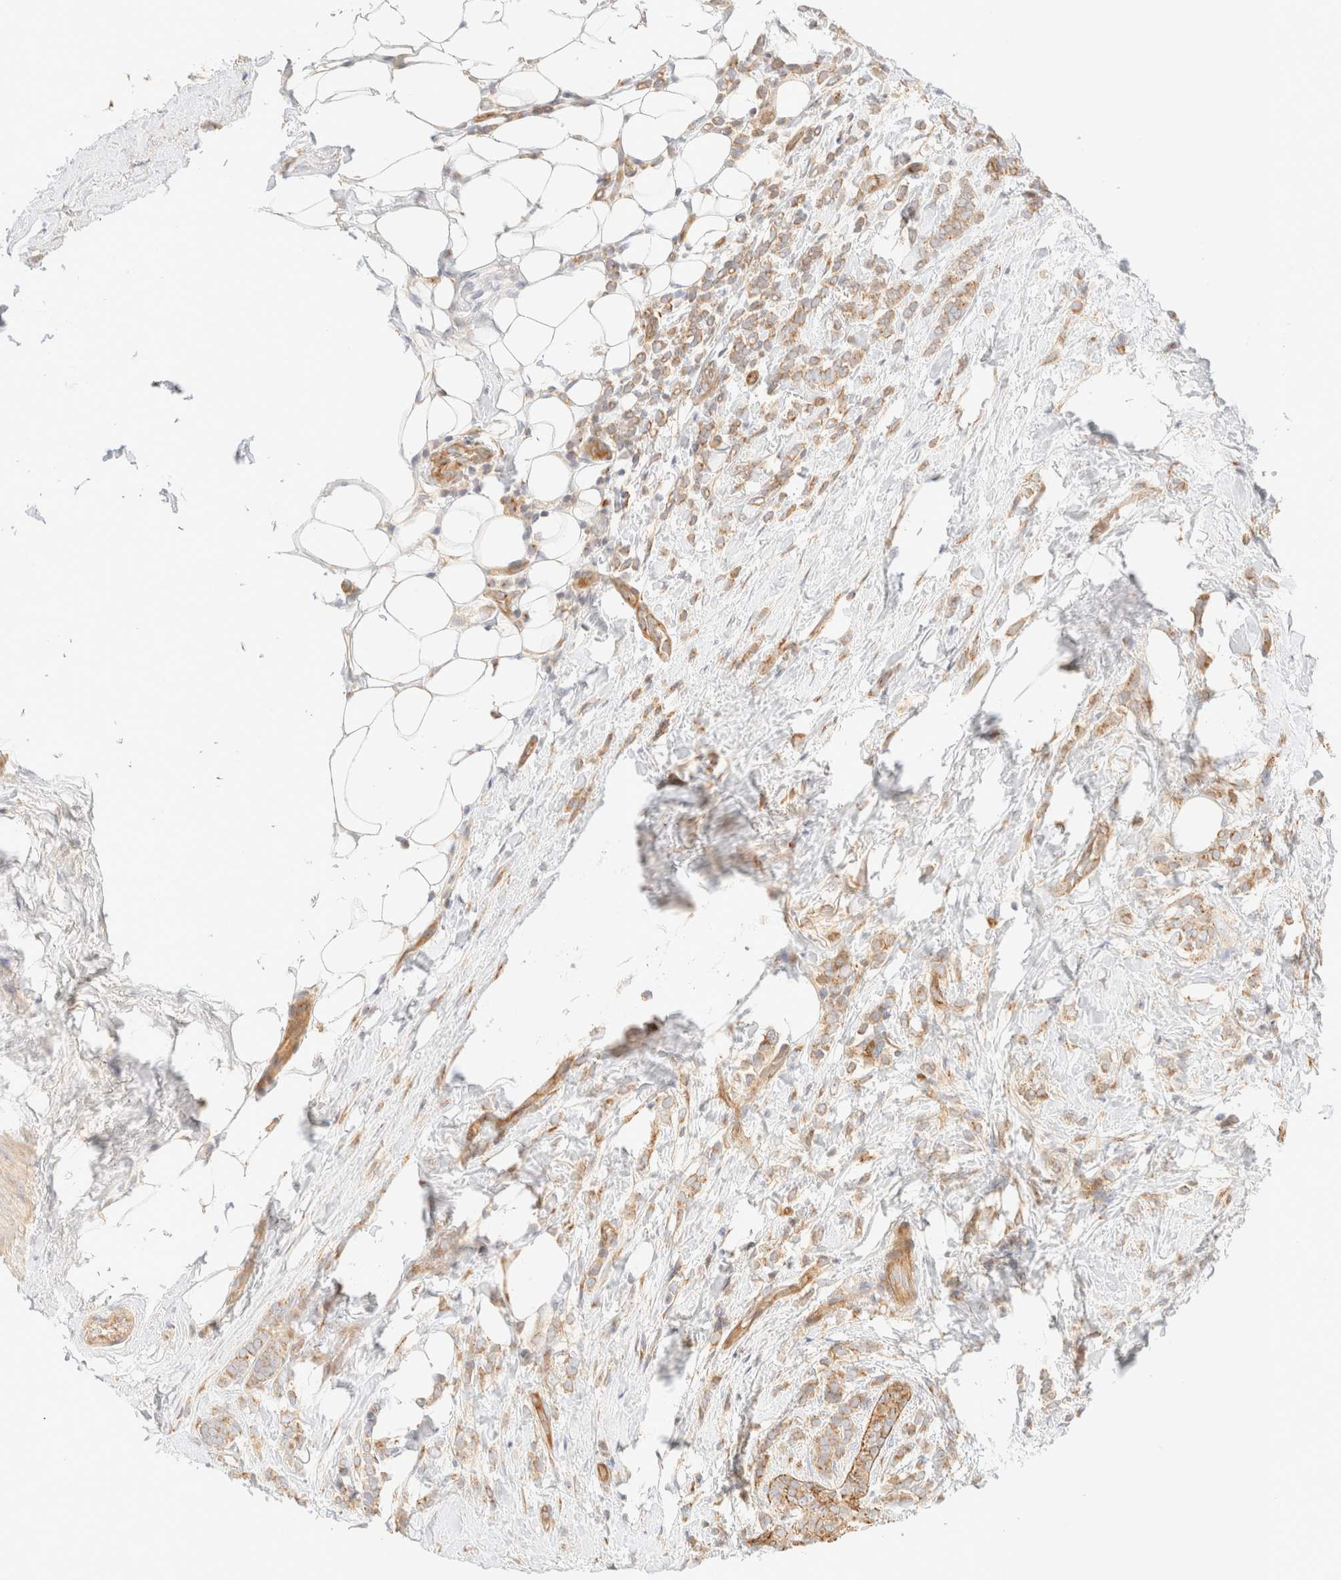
{"staining": {"intensity": "weak", "quantity": ">75%", "location": "cytoplasmic/membranous"}, "tissue": "breast cancer", "cell_type": "Tumor cells", "image_type": "cancer", "snomed": [{"axis": "morphology", "description": "Lobular carcinoma"}, {"axis": "topography", "description": "Breast"}], "caption": "This image reveals lobular carcinoma (breast) stained with immunohistochemistry to label a protein in brown. The cytoplasmic/membranous of tumor cells show weak positivity for the protein. Nuclei are counter-stained blue.", "gene": "MYO10", "patient": {"sex": "female", "age": 50}}